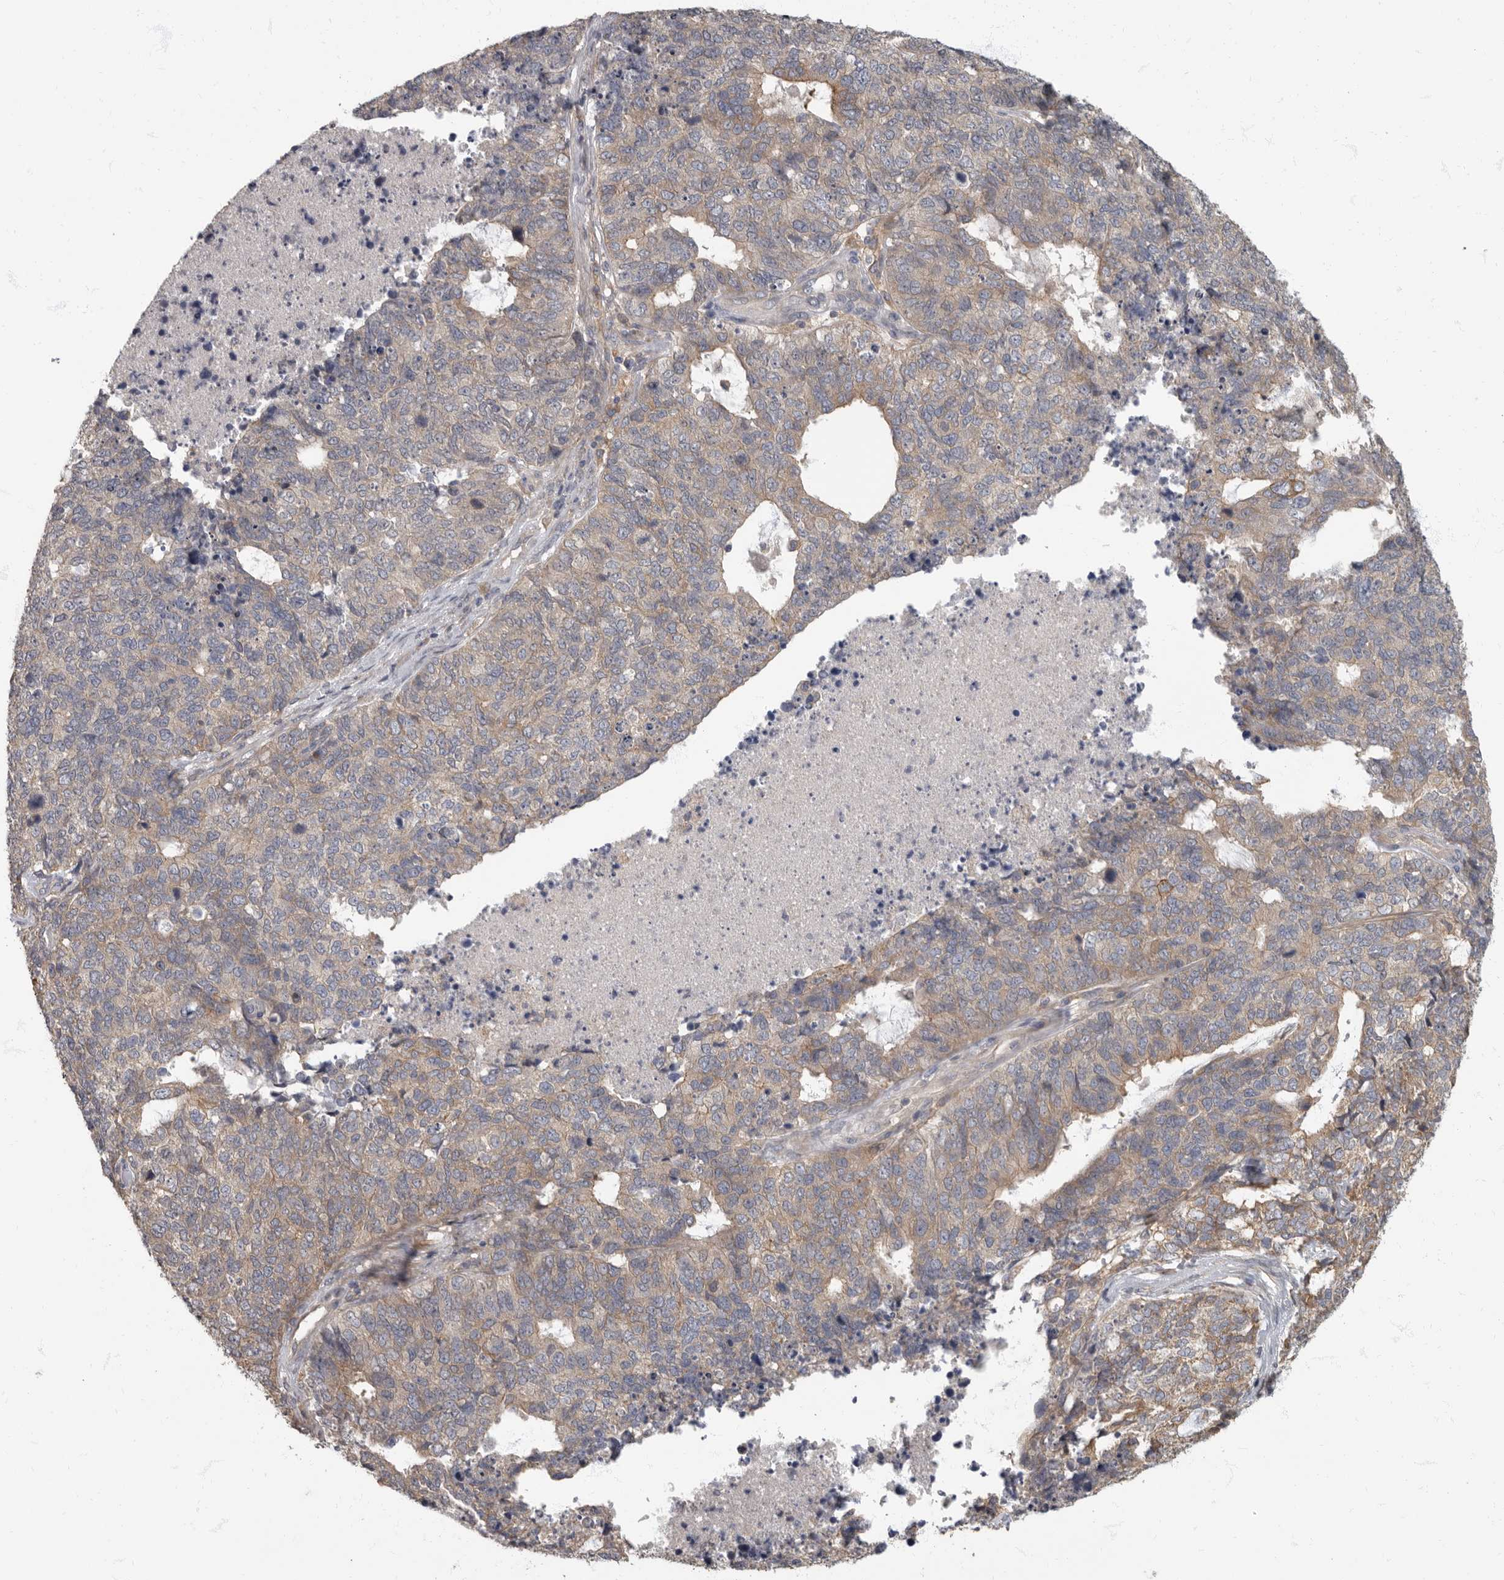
{"staining": {"intensity": "weak", "quantity": "<25%", "location": "cytoplasmic/membranous"}, "tissue": "cervical cancer", "cell_type": "Tumor cells", "image_type": "cancer", "snomed": [{"axis": "morphology", "description": "Squamous cell carcinoma, NOS"}, {"axis": "topography", "description": "Cervix"}], "caption": "This histopathology image is of cervical squamous cell carcinoma stained with IHC to label a protein in brown with the nuclei are counter-stained blue. There is no positivity in tumor cells. (DAB IHC visualized using brightfield microscopy, high magnification).", "gene": "PDK1", "patient": {"sex": "female", "age": 63}}